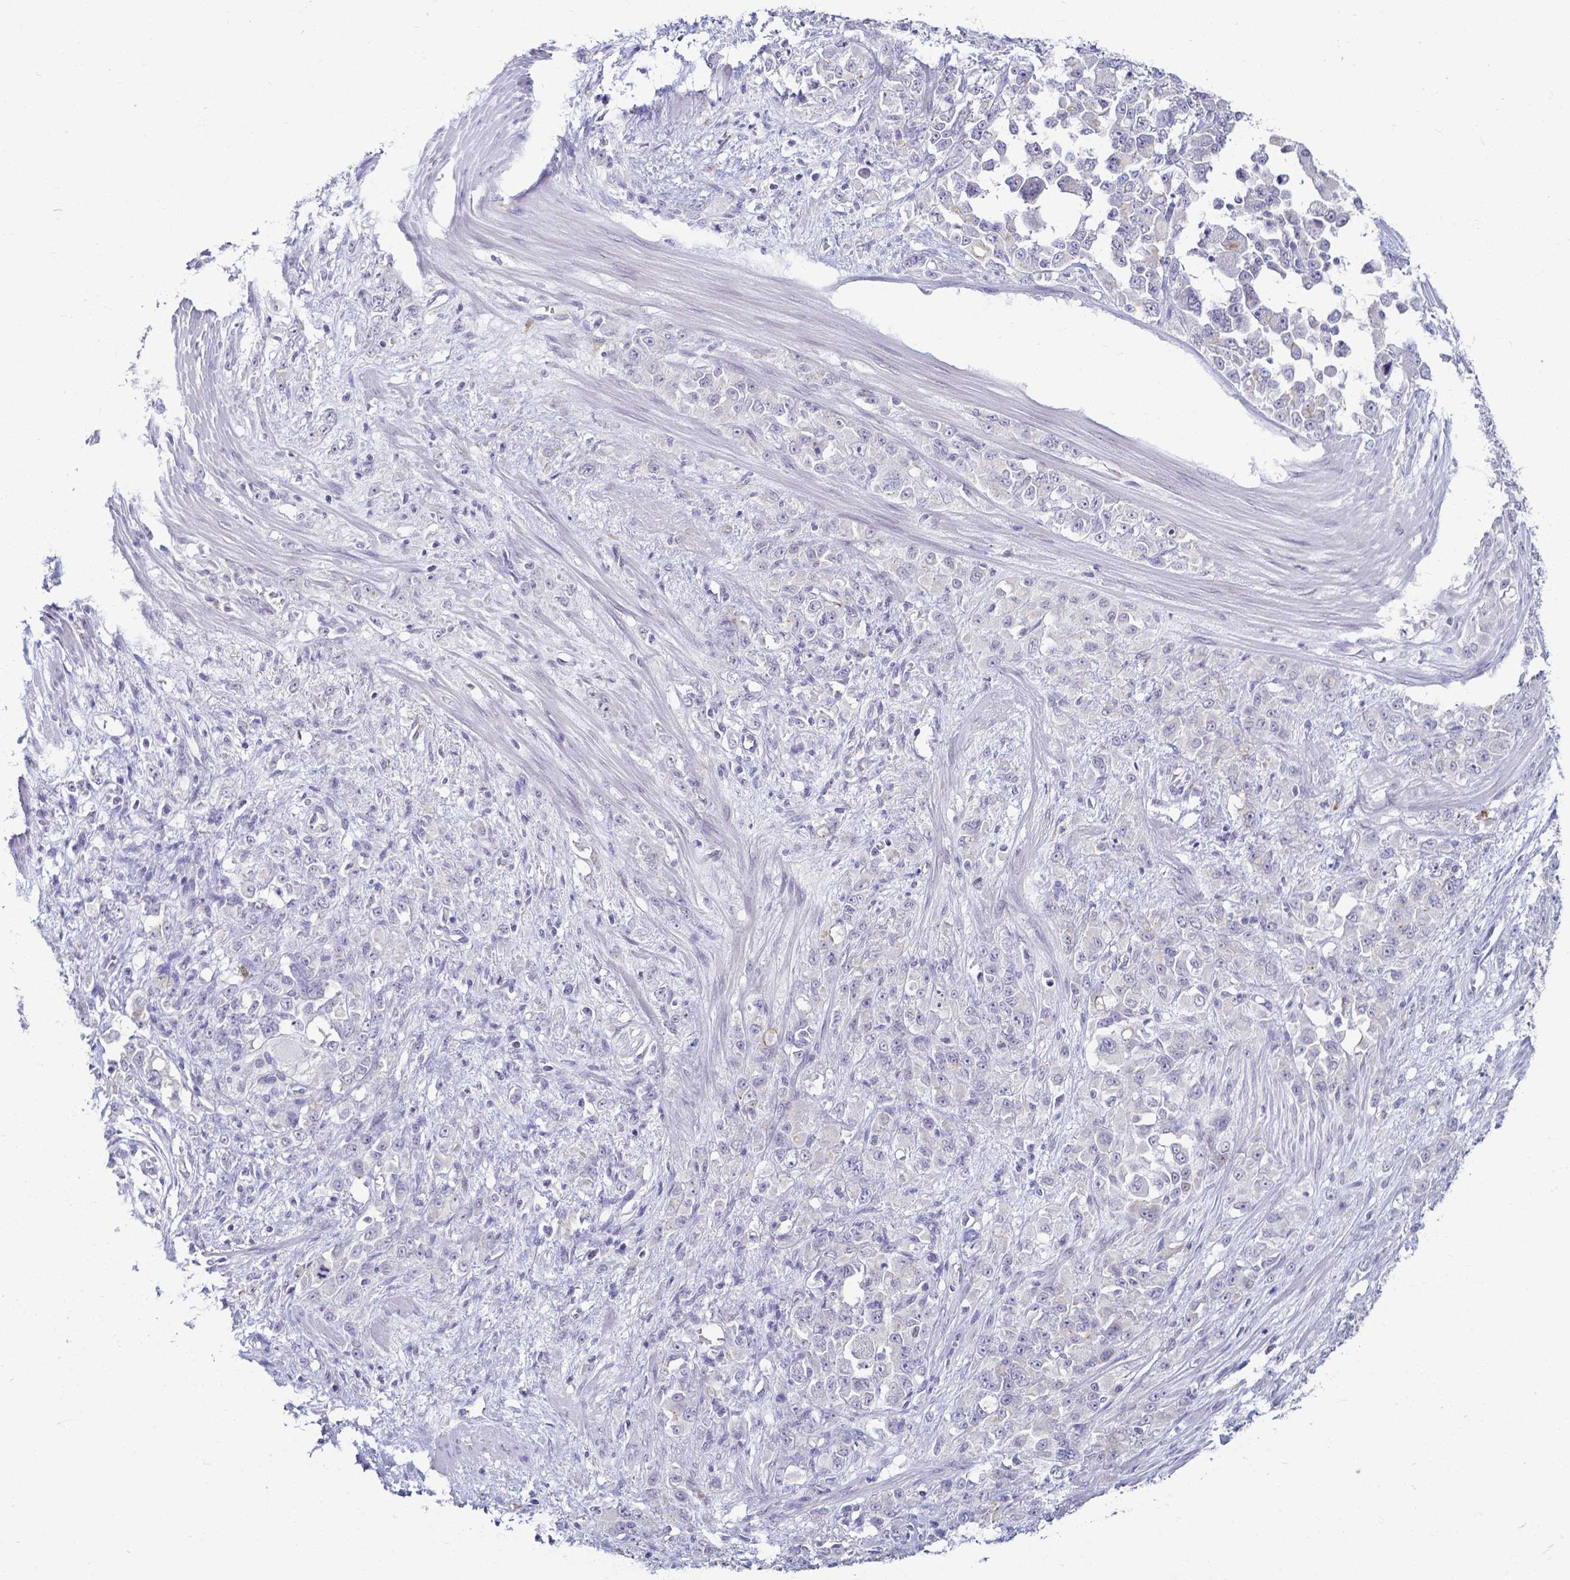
{"staining": {"intensity": "negative", "quantity": "none", "location": "none"}, "tissue": "stomach cancer", "cell_type": "Tumor cells", "image_type": "cancer", "snomed": [{"axis": "morphology", "description": "Adenocarcinoma, NOS"}, {"axis": "topography", "description": "Stomach"}], "caption": "The image exhibits no significant staining in tumor cells of stomach cancer.", "gene": "FAM83G", "patient": {"sex": "female", "age": 76}}